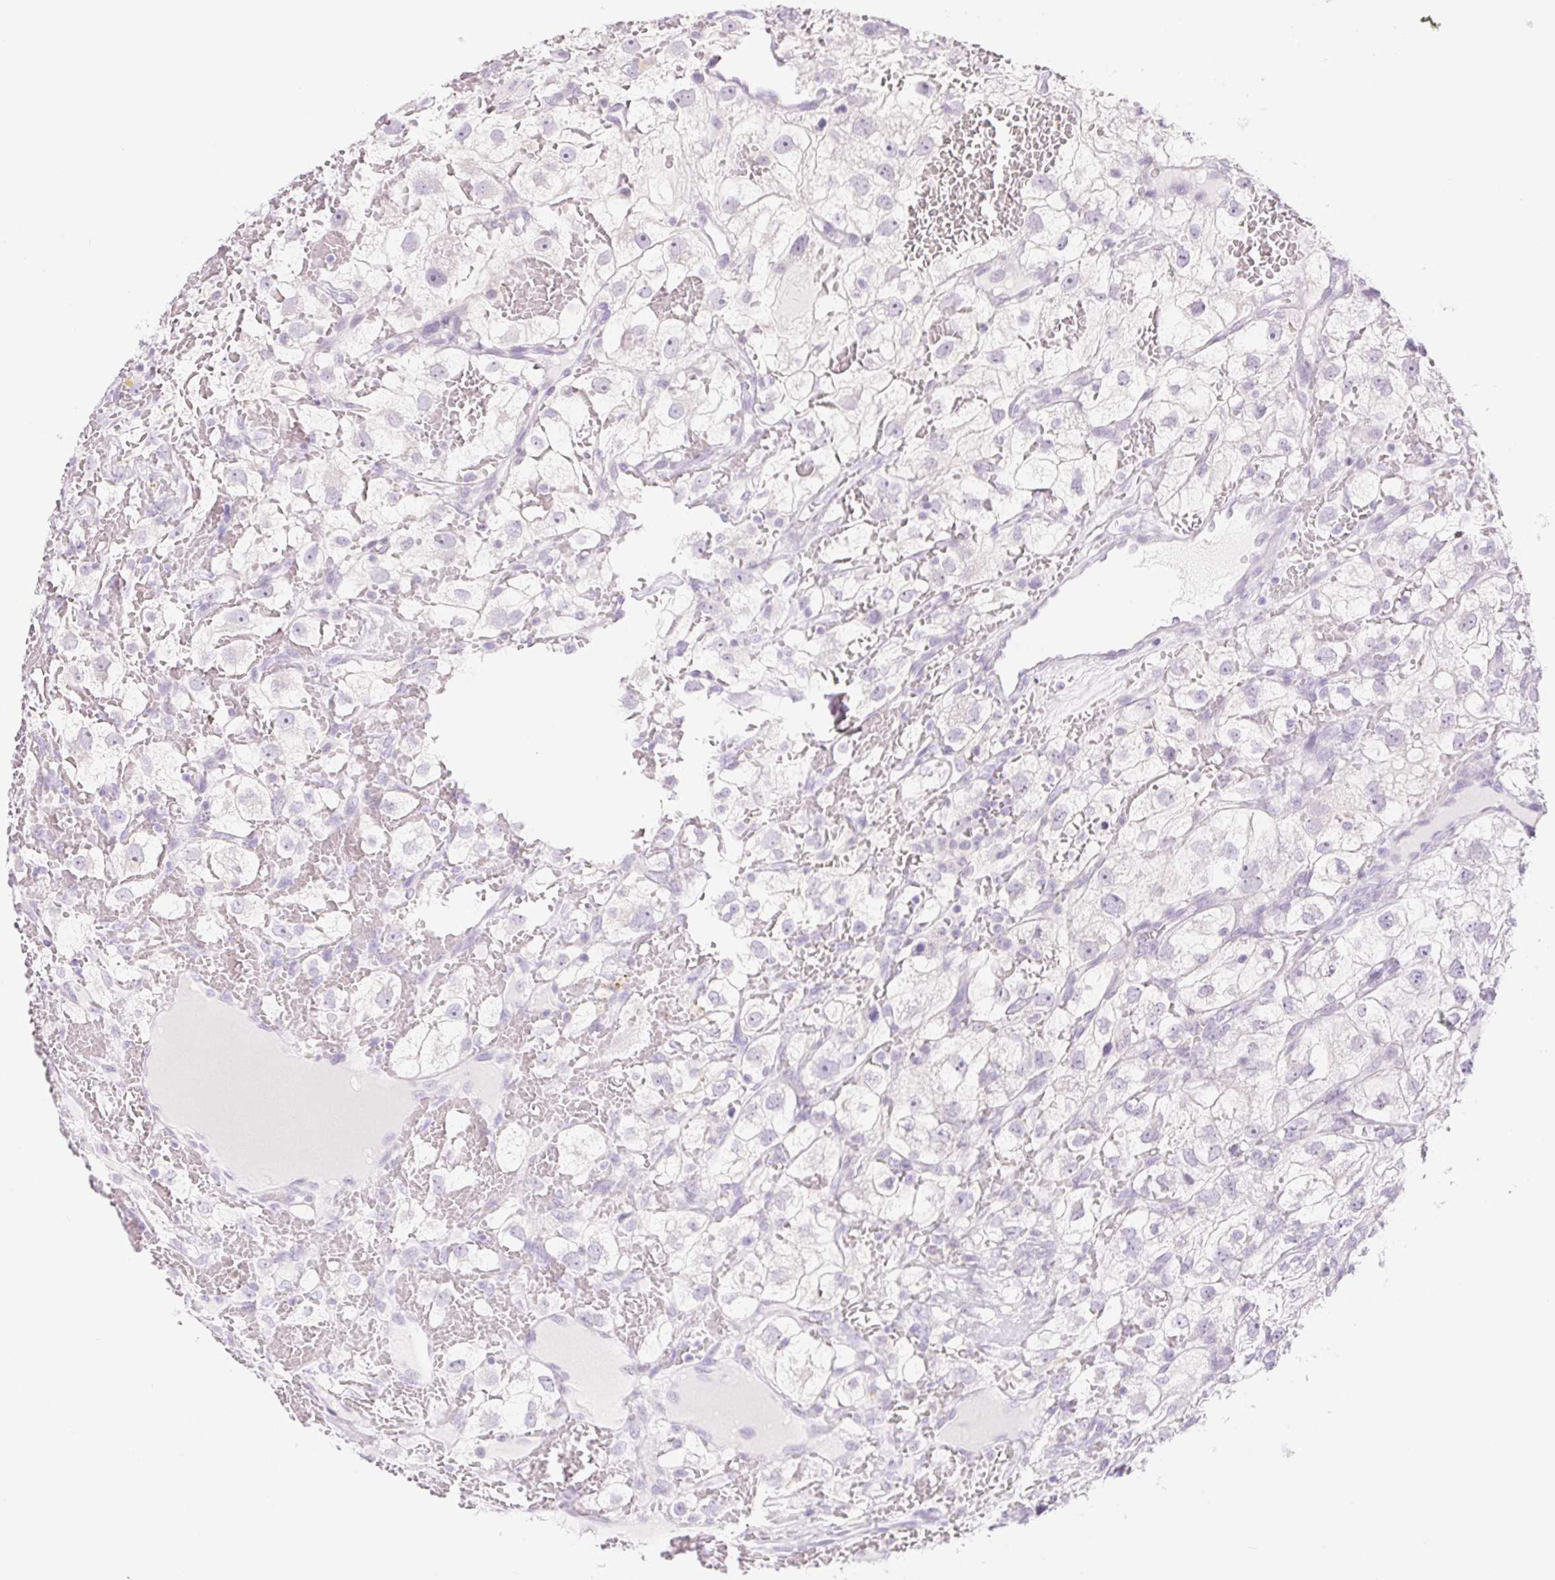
{"staining": {"intensity": "negative", "quantity": "none", "location": "none"}, "tissue": "renal cancer", "cell_type": "Tumor cells", "image_type": "cancer", "snomed": [{"axis": "morphology", "description": "Adenocarcinoma, NOS"}, {"axis": "topography", "description": "Kidney"}], "caption": "High magnification brightfield microscopy of renal adenocarcinoma stained with DAB (3,3'-diaminobenzidine) (brown) and counterstained with hematoxylin (blue): tumor cells show no significant positivity.", "gene": "SPRR3", "patient": {"sex": "male", "age": 59}}